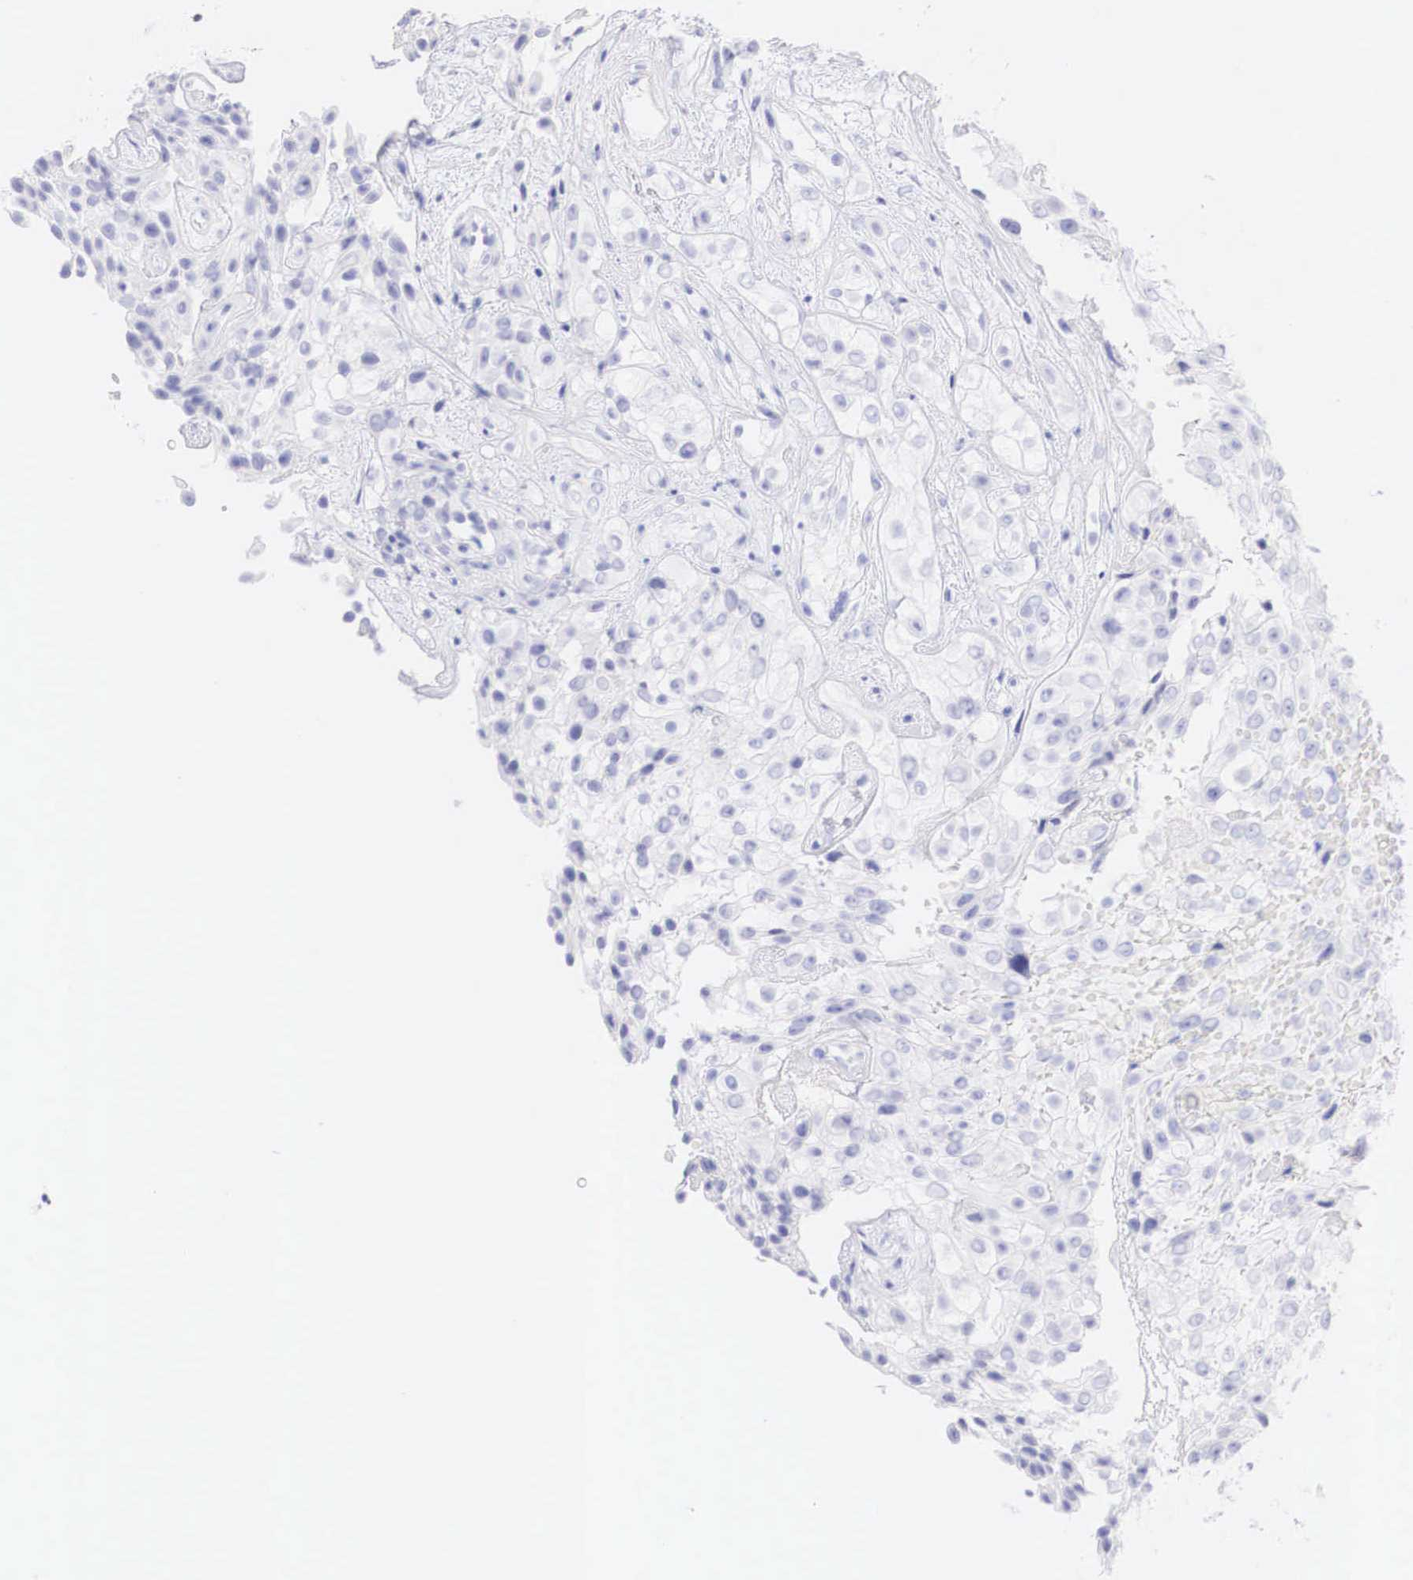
{"staining": {"intensity": "negative", "quantity": "none", "location": "none"}, "tissue": "urothelial cancer", "cell_type": "Tumor cells", "image_type": "cancer", "snomed": [{"axis": "morphology", "description": "Urothelial carcinoma, High grade"}, {"axis": "topography", "description": "Urinary bladder"}], "caption": "This is an immunohistochemistry photomicrograph of human high-grade urothelial carcinoma. There is no positivity in tumor cells.", "gene": "TYR", "patient": {"sex": "male", "age": 56}}